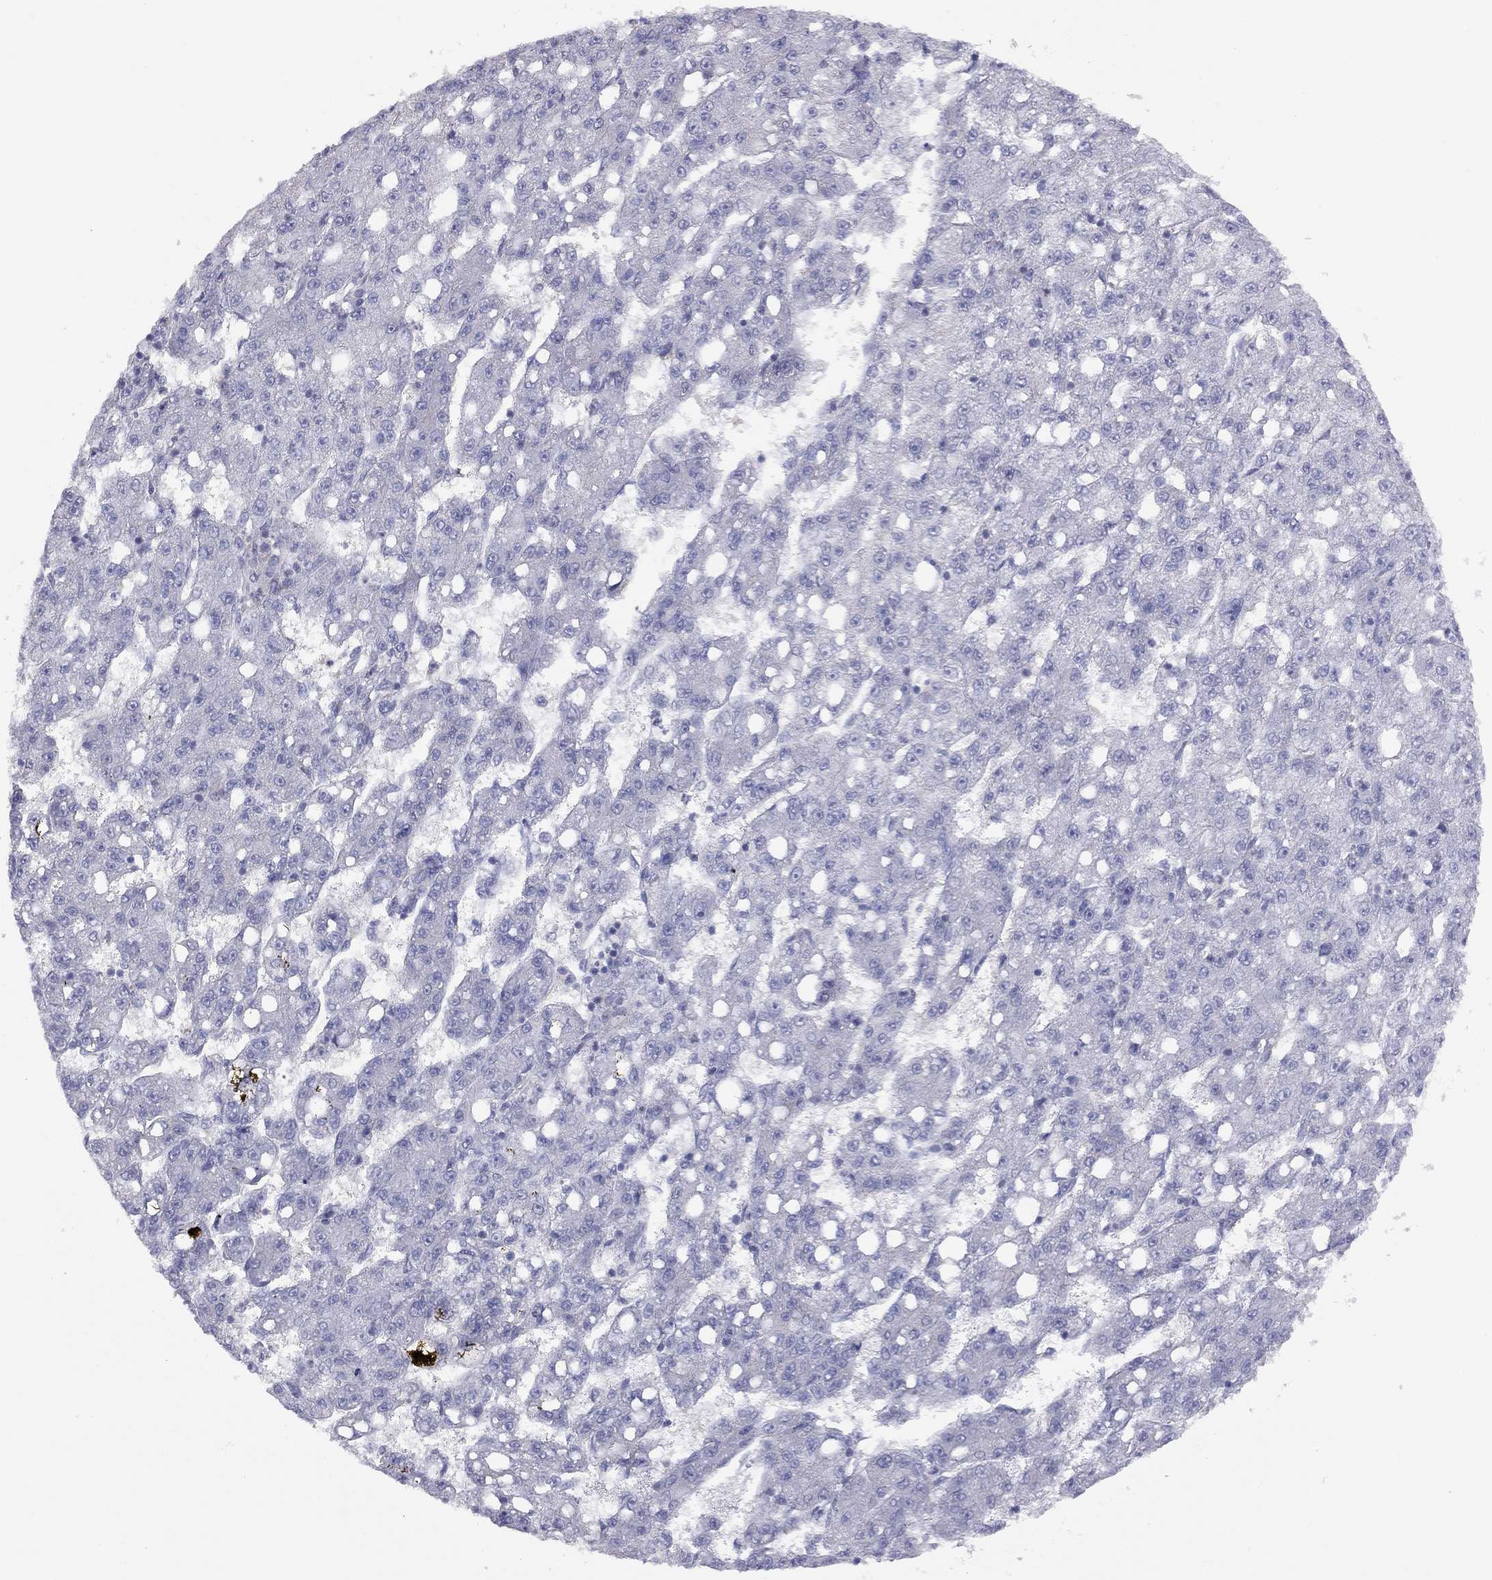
{"staining": {"intensity": "negative", "quantity": "none", "location": "none"}, "tissue": "liver cancer", "cell_type": "Tumor cells", "image_type": "cancer", "snomed": [{"axis": "morphology", "description": "Carcinoma, Hepatocellular, NOS"}, {"axis": "topography", "description": "Liver"}], "caption": "High magnification brightfield microscopy of liver hepatocellular carcinoma stained with DAB (3,3'-diaminobenzidine) (brown) and counterstained with hematoxylin (blue): tumor cells show no significant expression.", "gene": "ADCYAP1", "patient": {"sex": "female", "age": 65}}